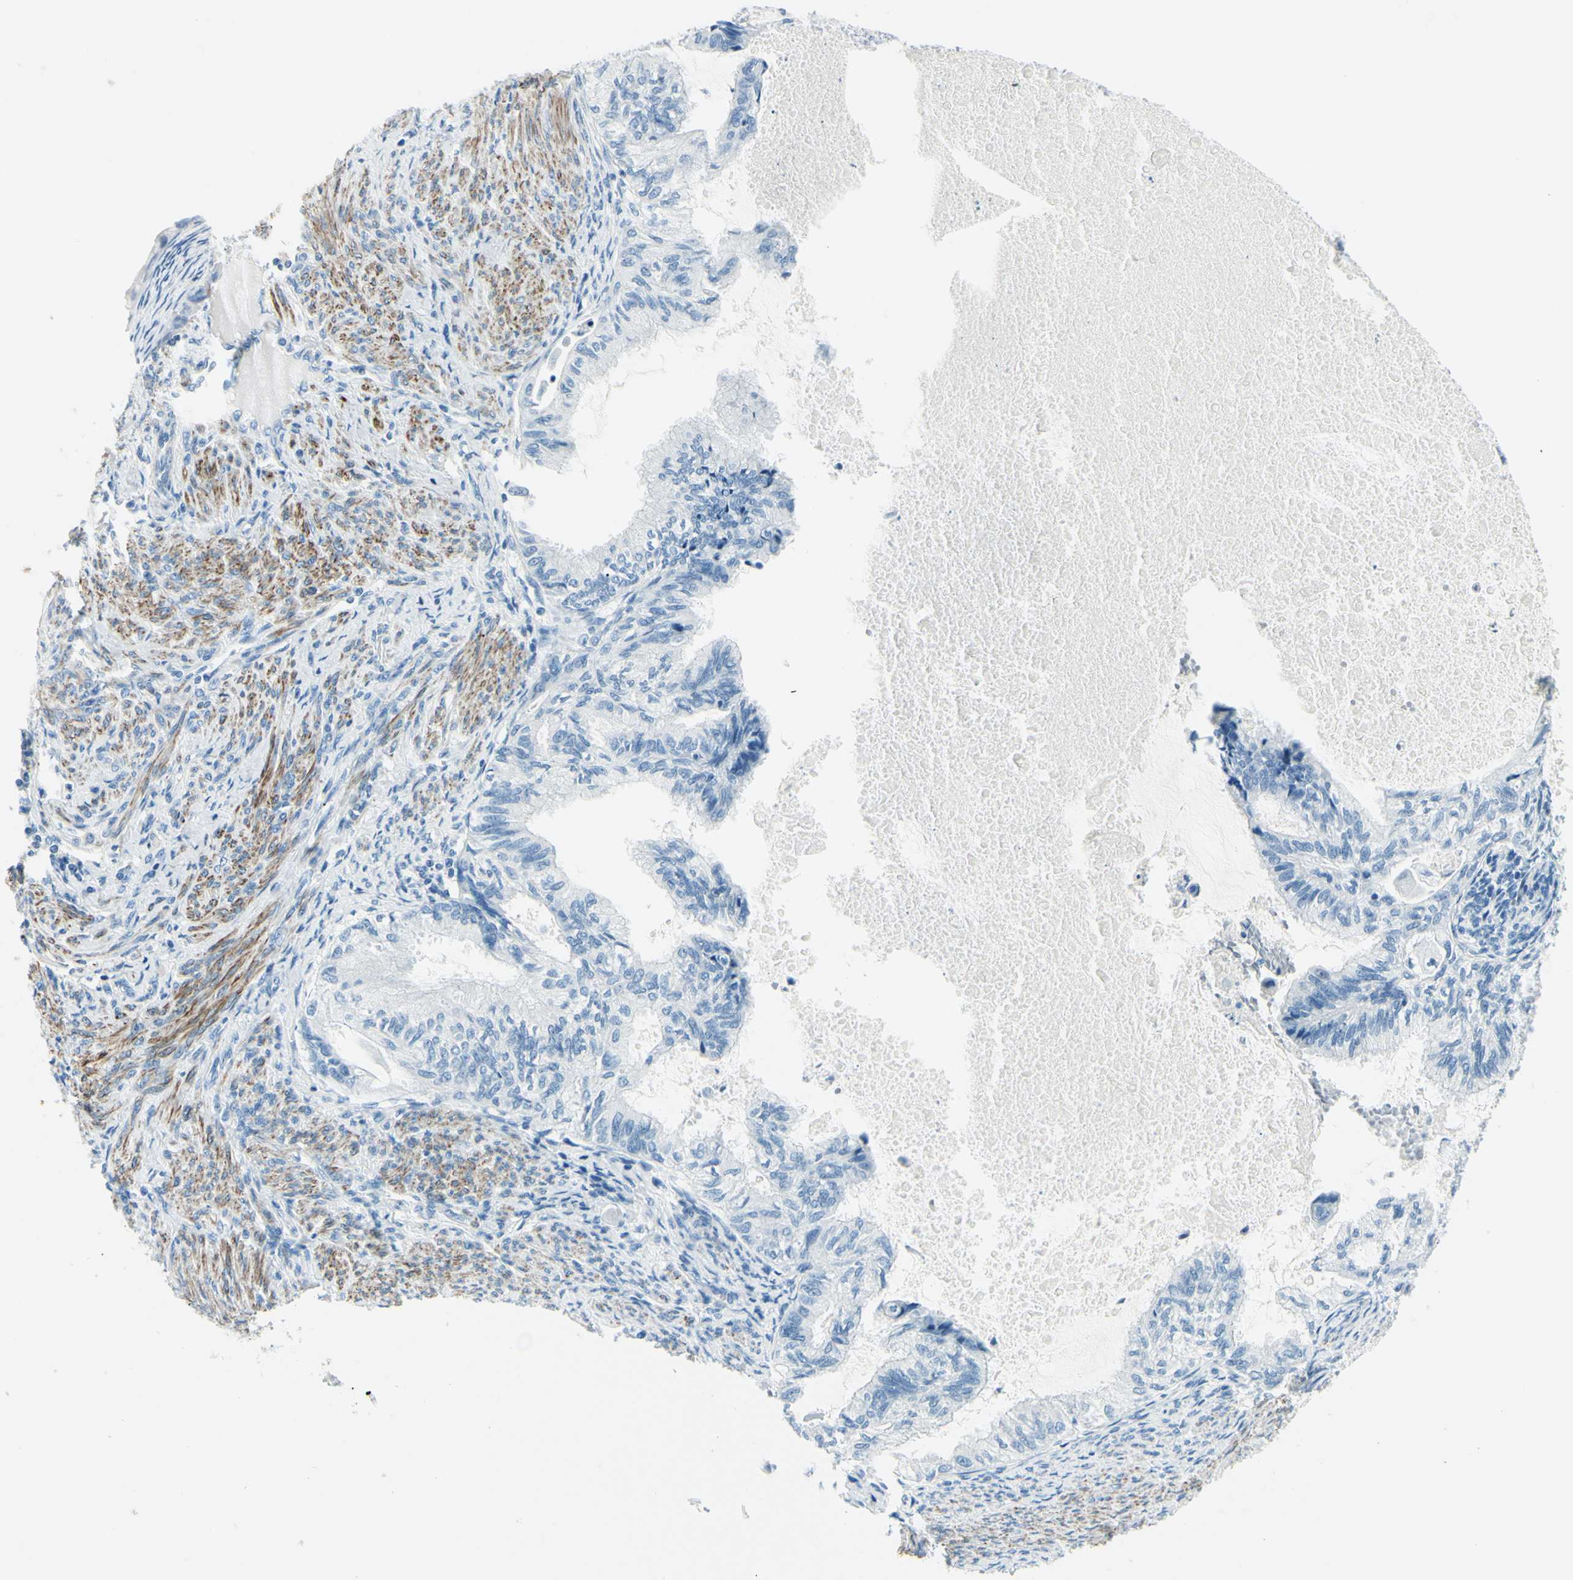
{"staining": {"intensity": "negative", "quantity": "none", "location": "none"}, "tissue": "cervical cancer", "cell_type": "Tumor cells", "image_type": "cancer", "snomed": [{"axis": "morphology", "description": "Normal tissue, NOS"}, {"axis": "morphology", "description": "Adenocarcinoma, NOS"}, {"axis": "topography", "description": "Cervix"}, {"axis": "topography", "description": "Endometrium"}], "caption": "High power microscopy histopathology image of an IHC histopathology image of cervical adenocarcinoma, revealing no significant positivity in tumor cells.", "gene": "CDH15", "patient": {"sex": "female", "age": 86}}